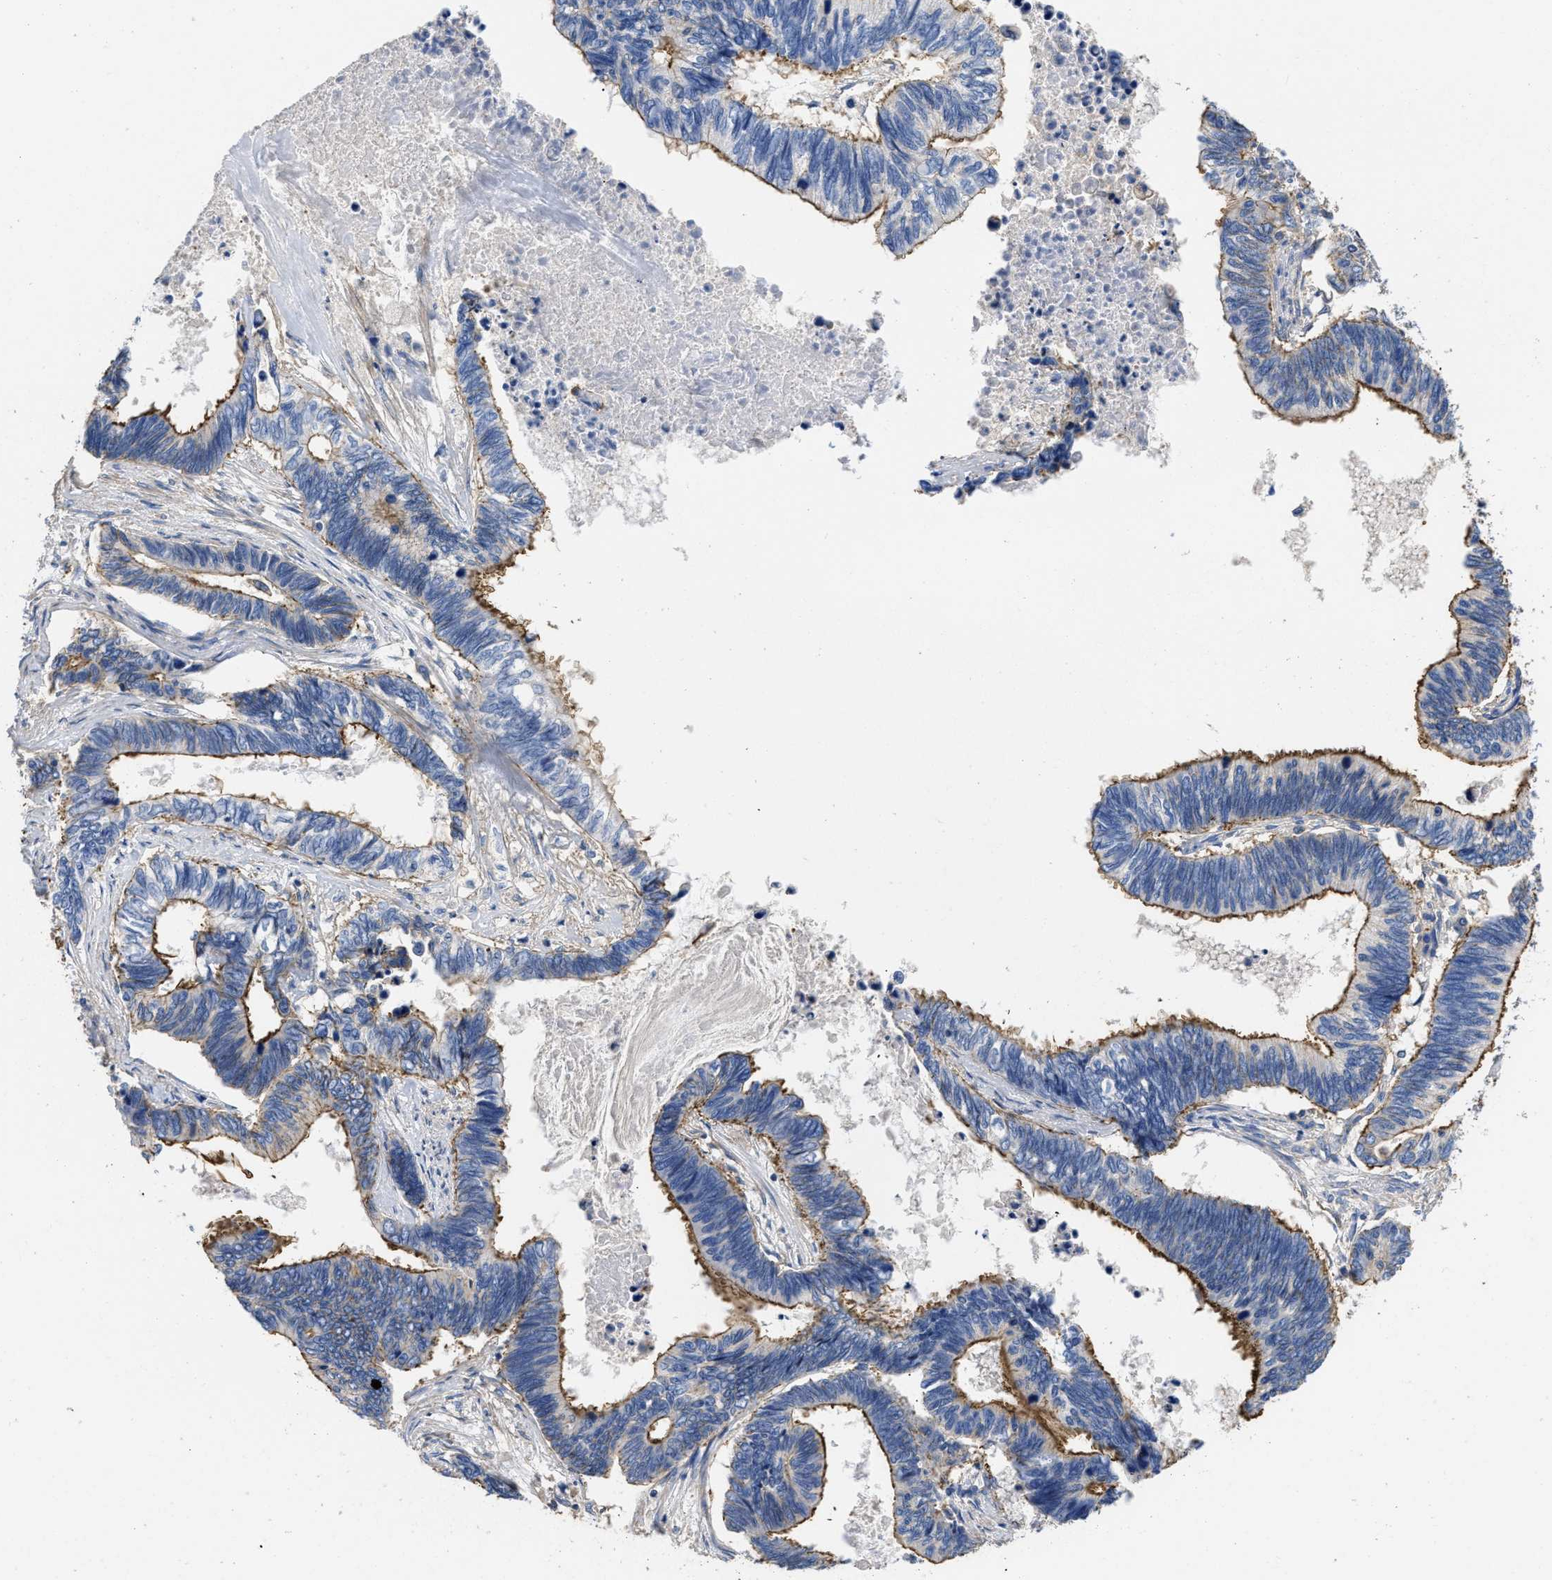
{"staining": {"intensity": "moderate", "quantity": "25%-75%", "location": "cytoplasmic/membranous"}, "tissue": "pancreatic cancer", "cell_type": "Tumor cells", "image_type": "cancer", "snomed": [{"axis": "morphology", "description": "Adenocarcinoma, NOS"}, {"axis": "topography", "description": "Pancreas"}], "caption": "A high-resolution micrograph shows IHC staining of pancreatic cancer (adenocarcinoma), which shows moderate cytoplasmic/membranous expression in about 25%-75% of tumor cells. (brown staining indicates protein expression, while blue staining denotes nuclei).", "gene": "USP4", "patient": {"sex": "female", "age": 70}}